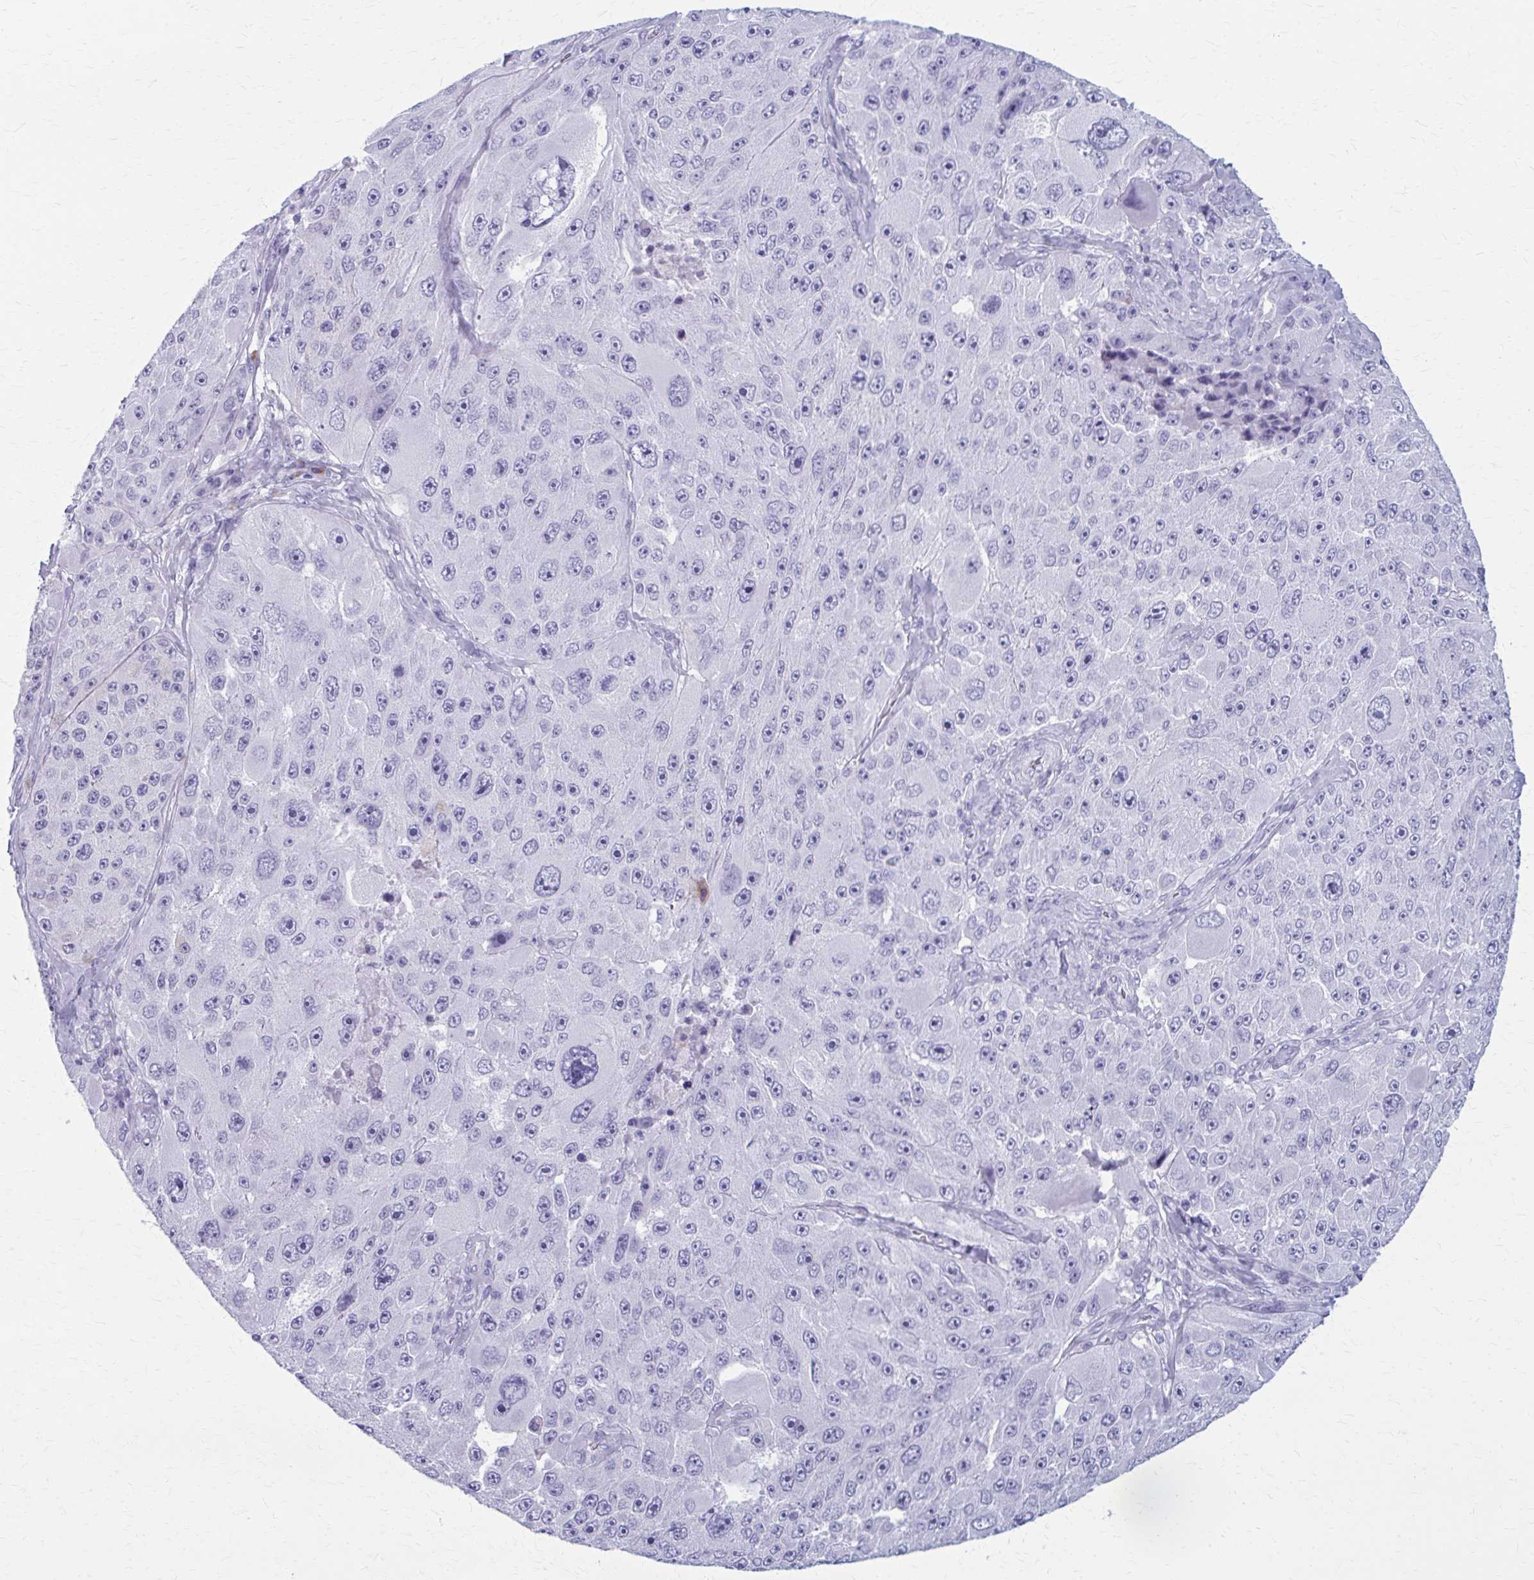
{"staining": {"intensity": "negative", "quantity": "none", "location": "none"}, "tissue": "melanoma", "cell_type": "Tumor cells", "image_type": "cancer", "snomed": [{"axis": "morphology", "description": "Malignant melanoma, Metastatic site"}, {"axis": "topography", "description": "Lymph node"}], "caption": "Malignant melanoma (metastatic site) stained for a protein using IHC reveals no positivity tumor cells.", "gene": "ZDHHC7", "patient": {"sex": "male", "age": 62}}